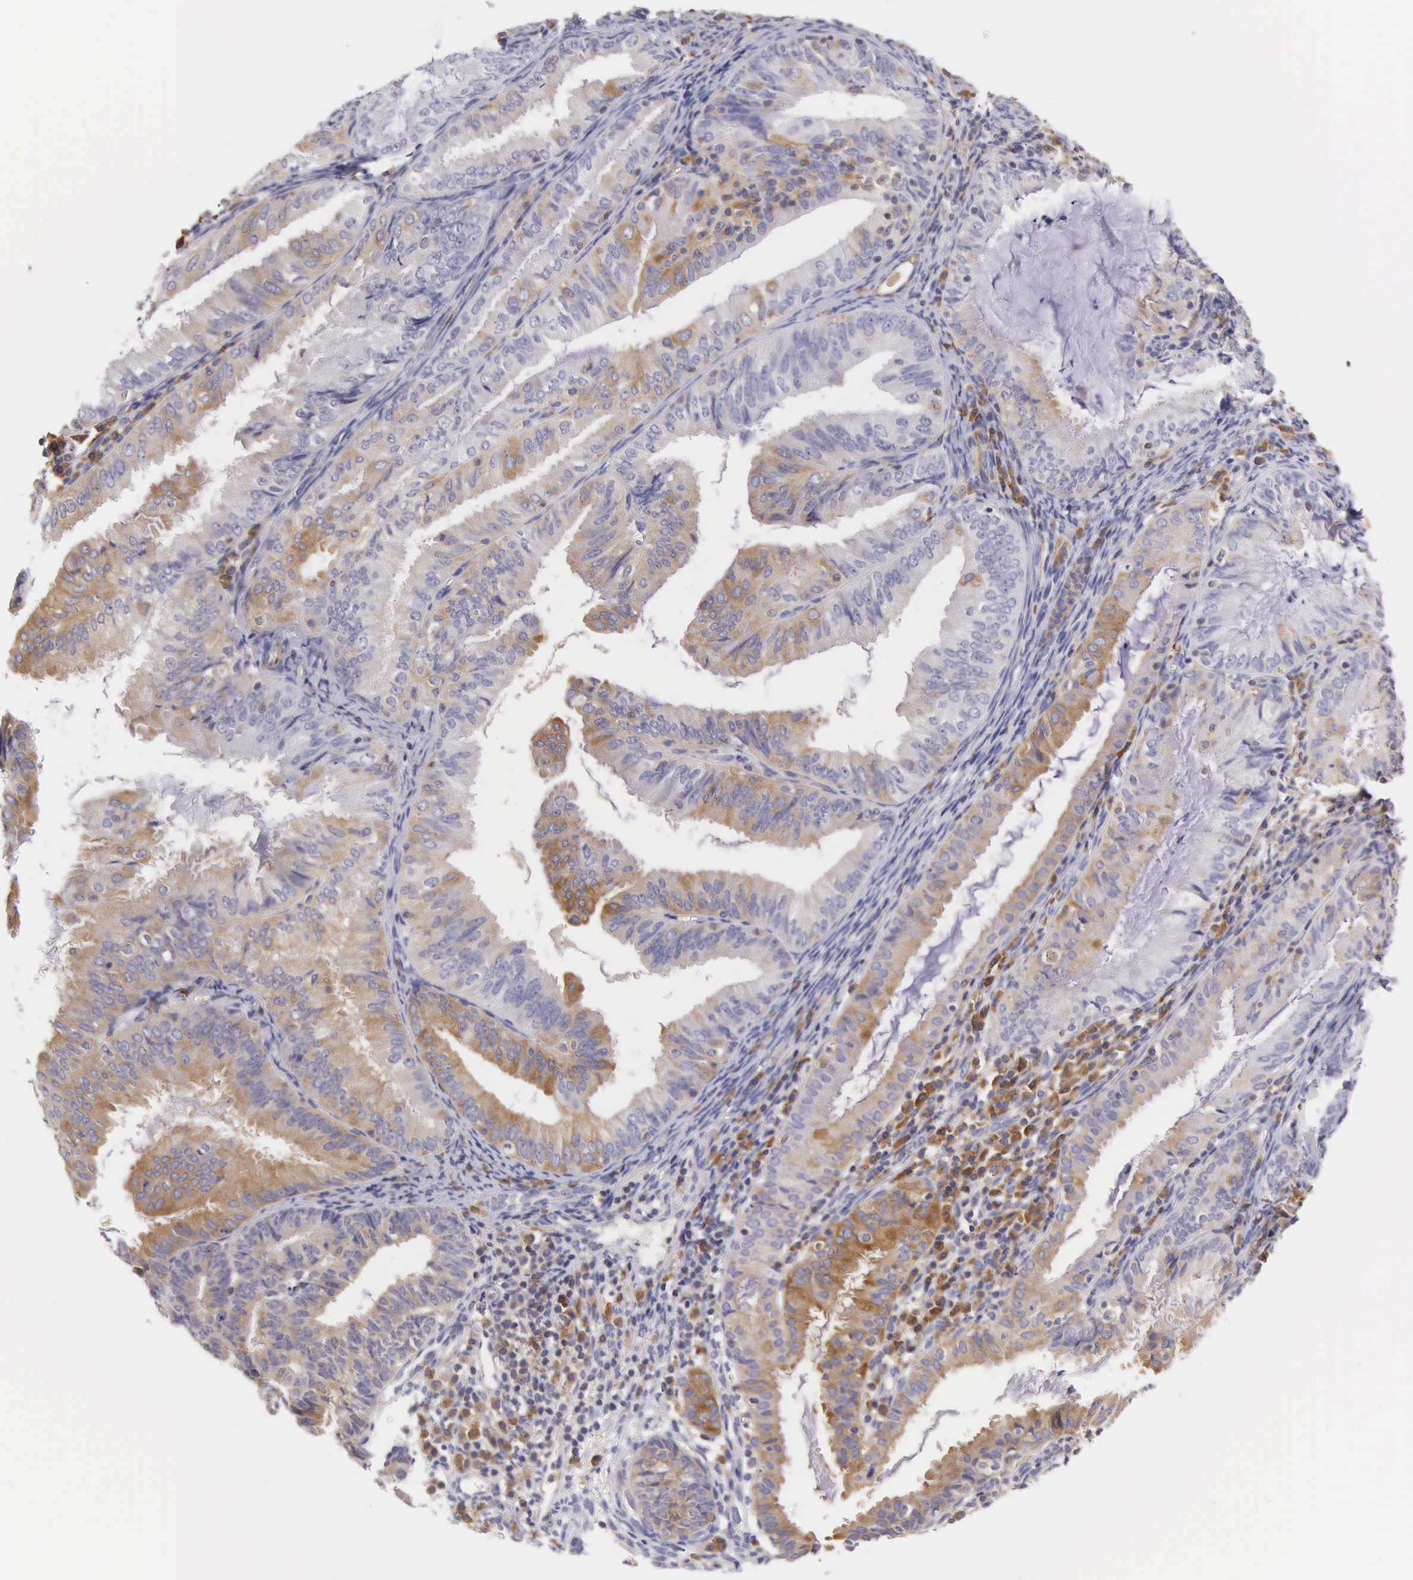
{"staining": {"intensity": "moderate", "quantity": "25%-75%", "location": "cytoplasmic/membranous"}, "tissue": "endometrial cancer", "cell_type": "Tumor cells", "image_type": "cancer", "snomed": [{"axis": "morphology", "description": "Adenocarcinoma, NOS"}, {"axis": "topography", "description": "Endometrium"}], "caption": "Endometrial adenocarcinoma stained with DAB (3,3'-diaminobenzidine) immunohistochemistry reveals medium levels of moderate cytoplasmic/membranous positivity in about 25%-75% of tumor cells.", "gene": "OSBPL3", "patient": {"sex": "female", "age": 66}}